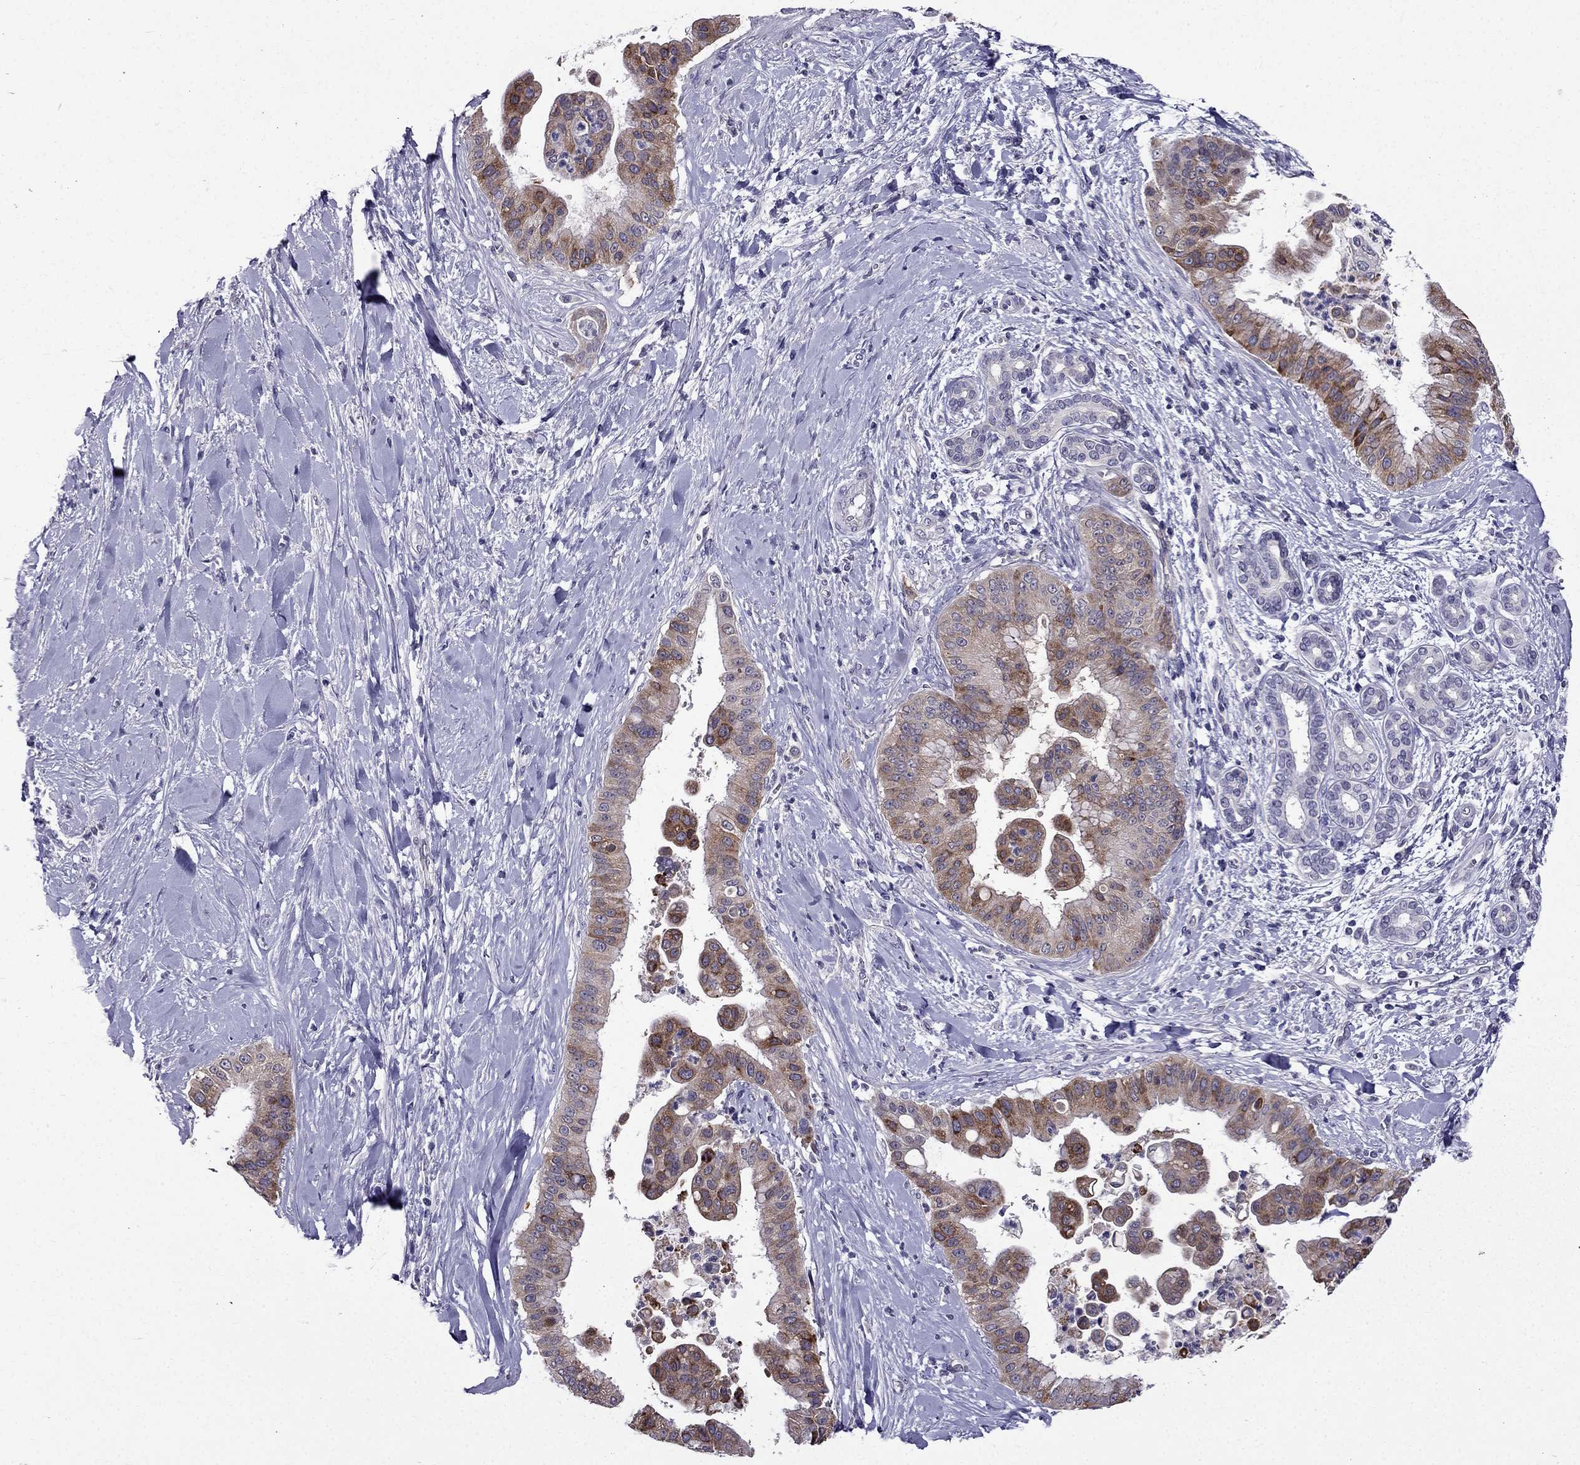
{"staining": {"intensity": "moderate", "quantity": "<25%", "location": "cytoplasmic/membranous"}, "tissue": "liver cancer", "cell_type": "Tumor cells", "image_type": "cancer", "snomed": [{"axis": "morphology", "description": "Cholangiocarcinoma"}, {"axis": "topography", "description": "Liver"}], "caption": "Approximately <25% of tumor cells in human liver cholangiocarcinoma demonstrate moderate cytoplasmic/membranous protein expression as visualized by brown immunohistochemical staining.", "gene": "DUSP15", "patient": {"sex": "female", "age": 54}}